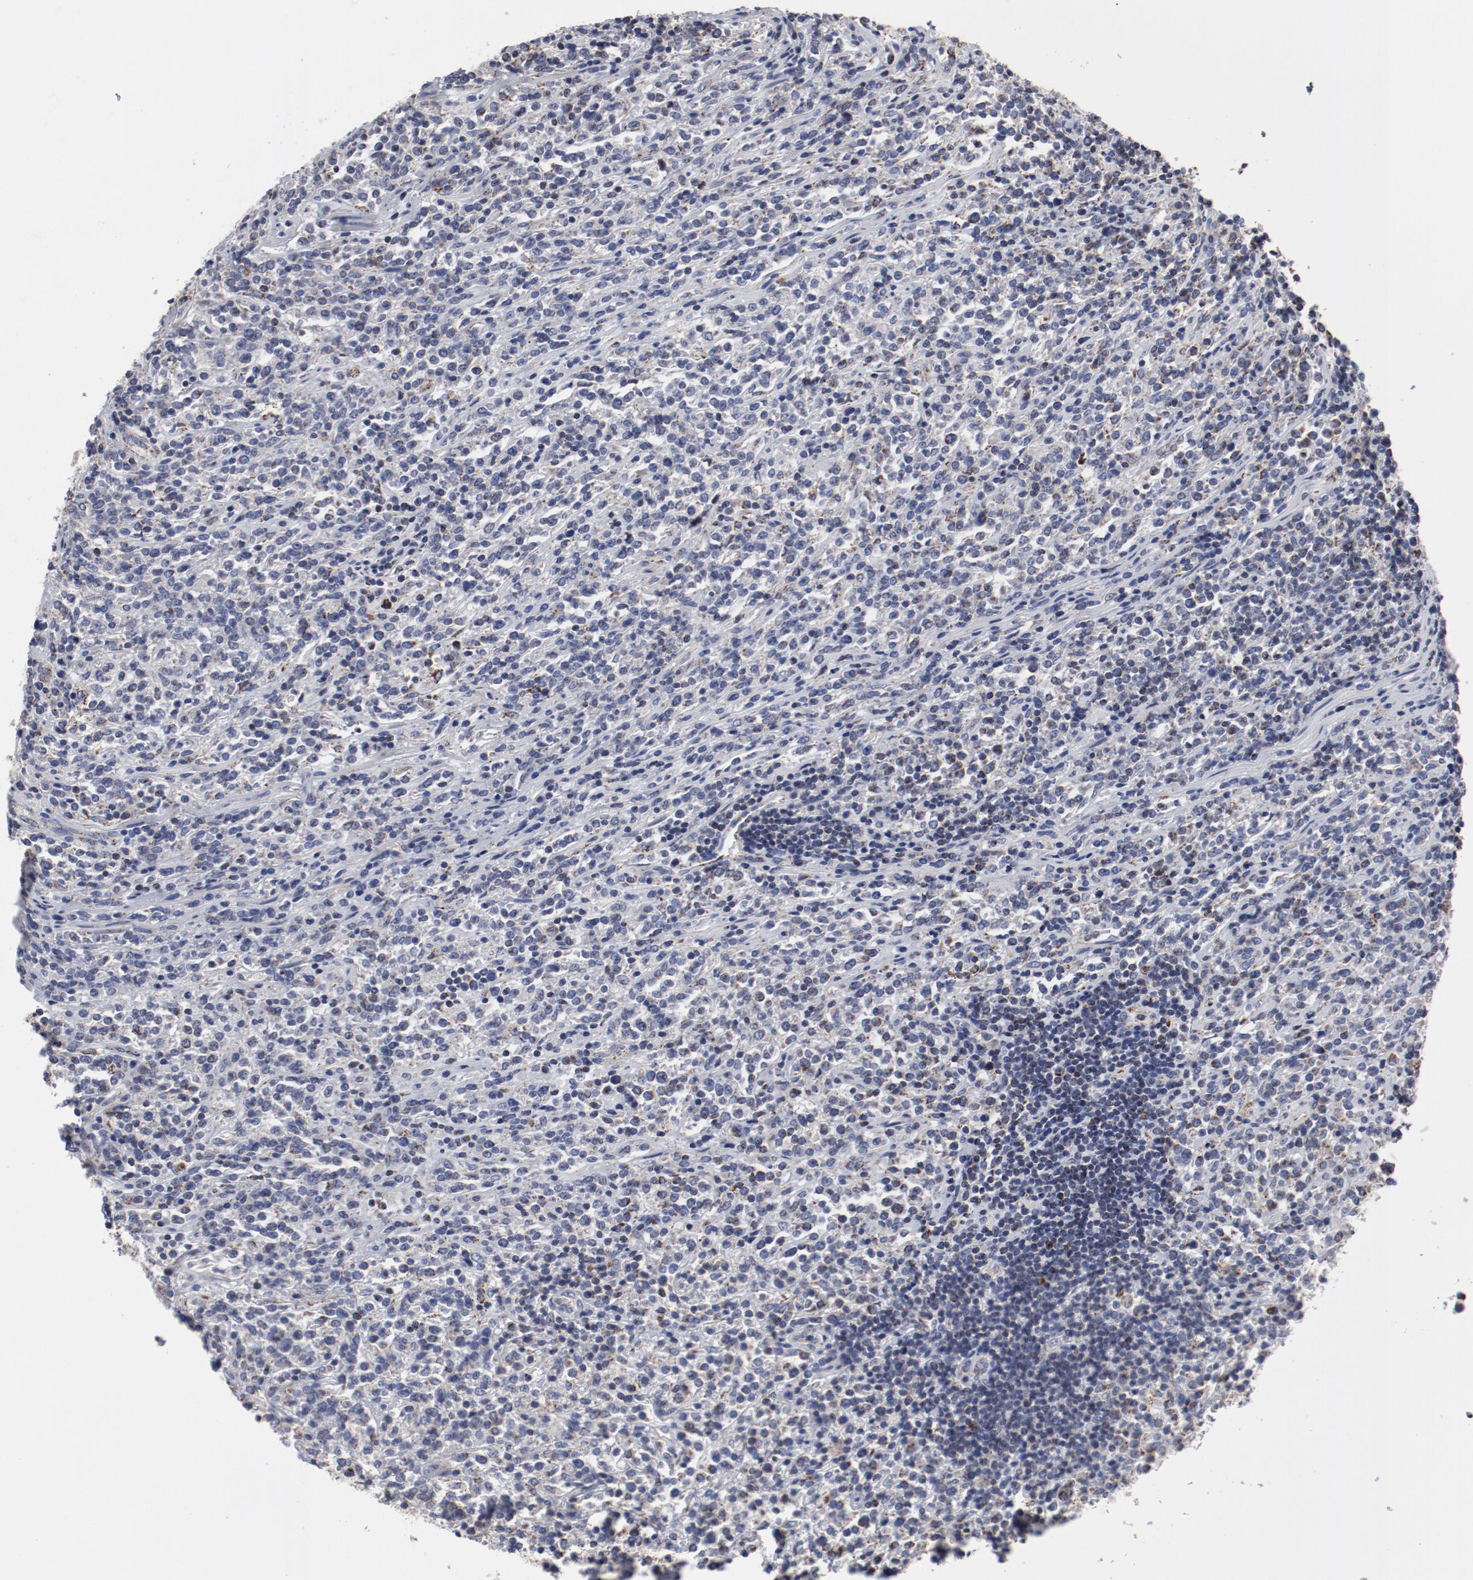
{"staining": {"intensity": "weak", "quantity": "<25%", "location": "cytoplasmic/membranous"}, "tissue": "lymphoma", "cell_type": "Tumor cells", "image_type": "cancer", "snomed": [{"axis": "morphology", "description": "Malignant lymphoma, non-Hodgkin's type, High grade"}, {"axis": "topography", "description": "Soft tissue"}], "caption": "A high-resolution photomicrograph shows IHC staining of high-grade malignant lymphoma, non-Hodgkin's type, which displays no significant expression in tumor cells.", "gene": "NDUFV2", "patient": {"sex": "male", "age": 18}}